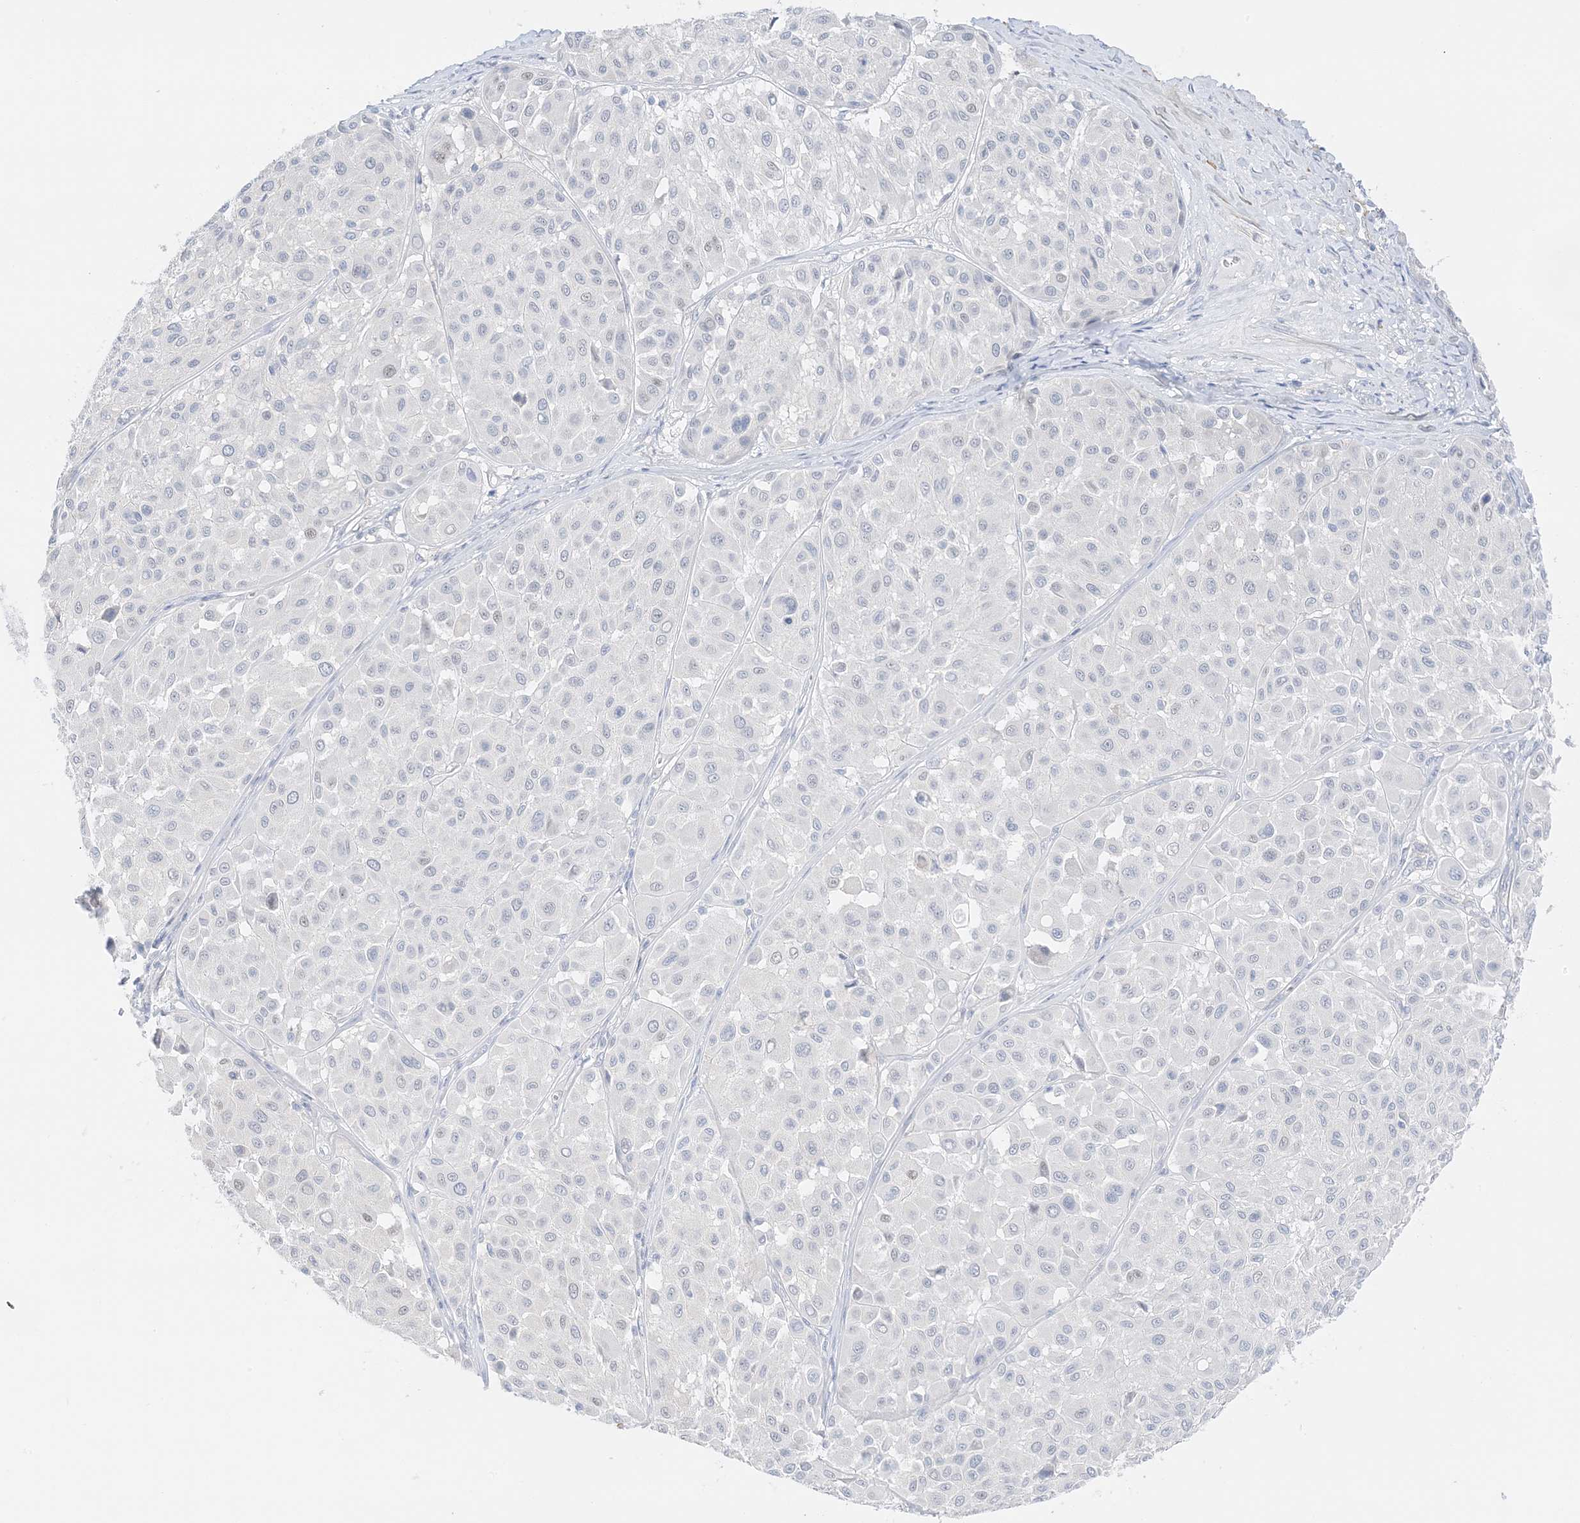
{"staining": {"intensity": "negative", "quantity": "none", "location": "none"}, "tissue": "melanoma", "cell_type": "Tumor cells", "image_type": "cancer", "snomed": [{"axis": "morphology", "description": "Malignant melanoma, Metastatic site"}, {"axis": "topography", "description": "Soft tissue"}], "caption": "This is a micrograph of IHC staining of melanoma, which shows no staining in tumor cells. (Immunohistochemistry (ihc), brightfield microscopy, high magnification).", "gene": "SLC22A13", "patient": {"sex": "male", "age": 41}}